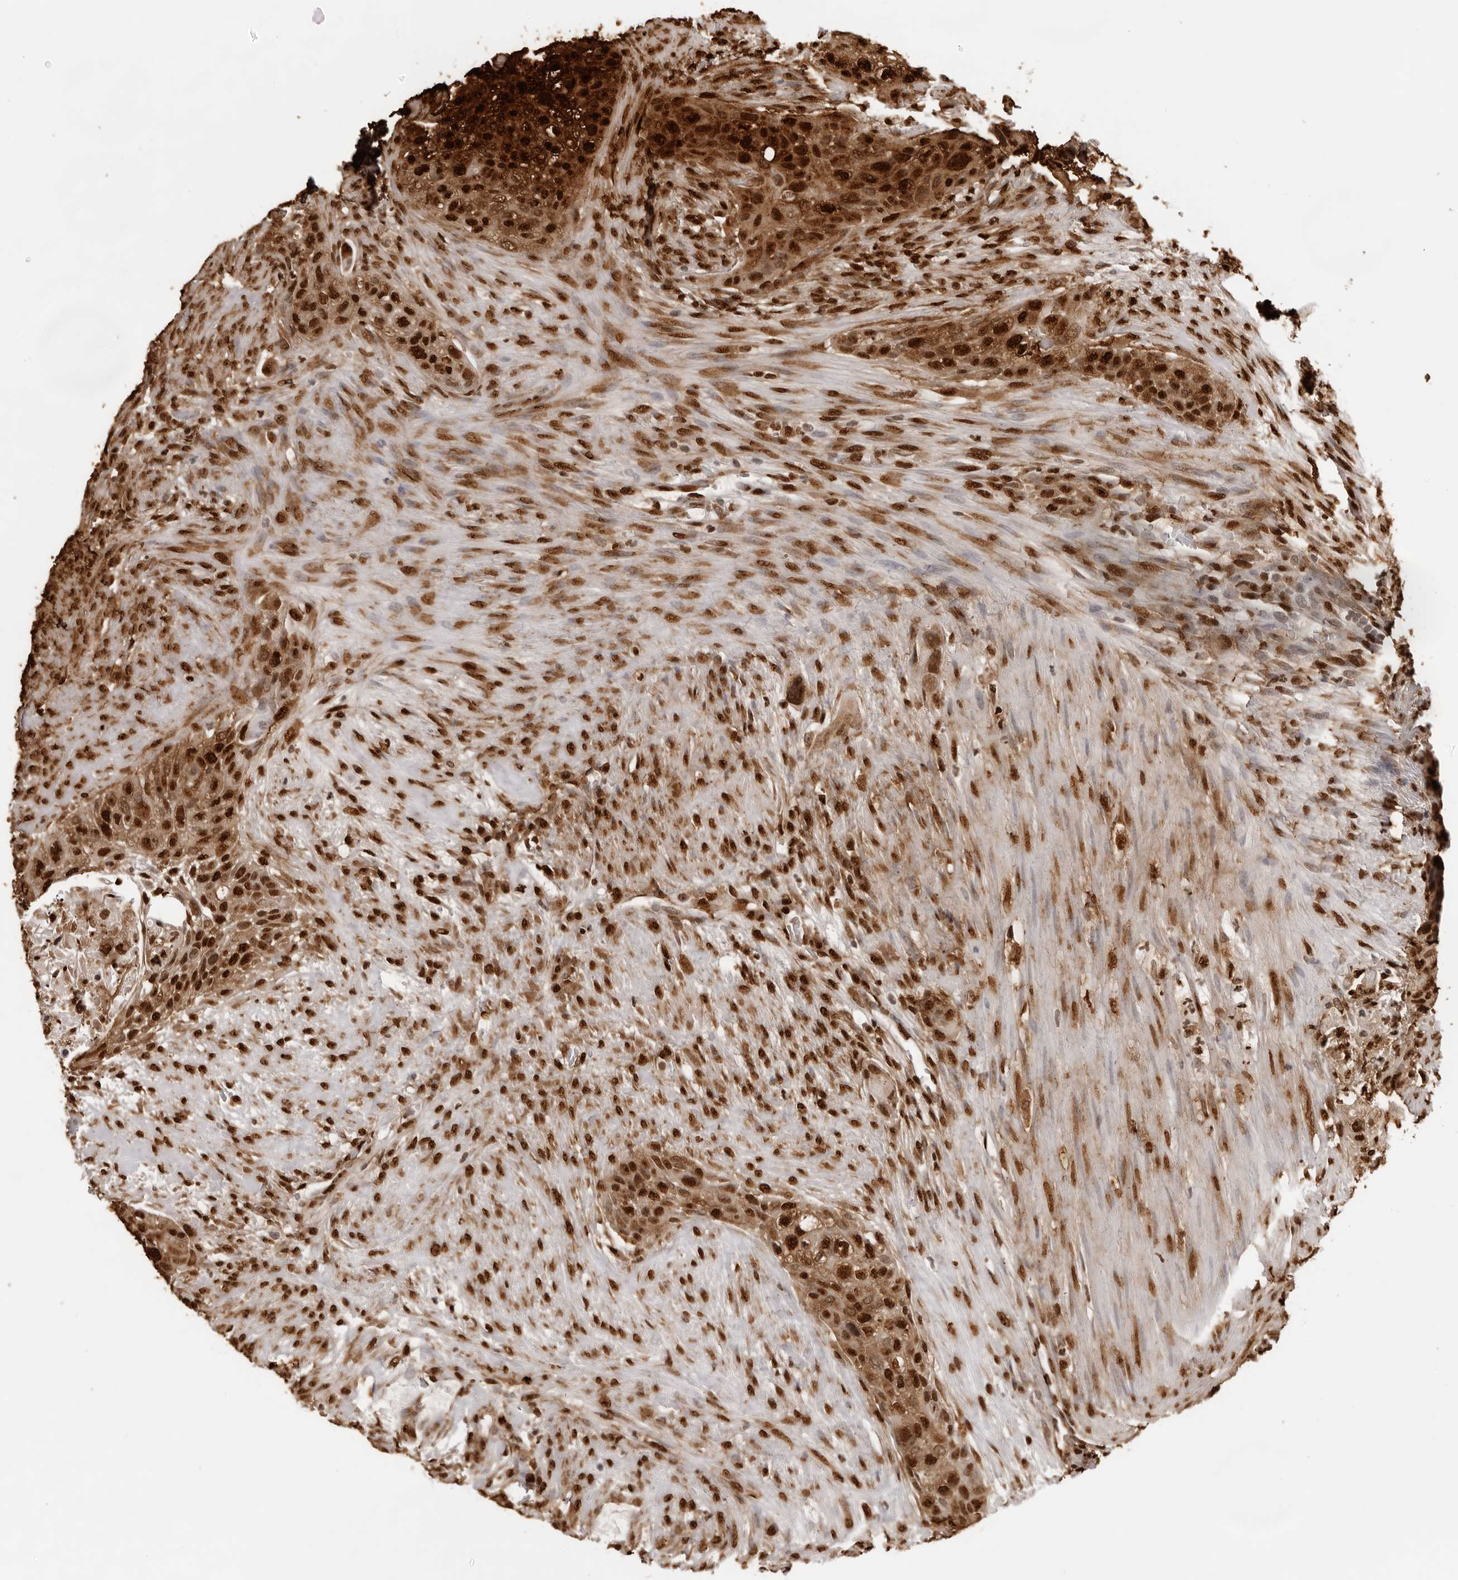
{"staining": {"intensity": "strong", "quantity": ">75%", "location": "cytoplasmic/membranous,nuclear"}, "tissue": "urothelial cancer", "cell_type": "Tumor cells", "image_type": "cancer", "snomed": [{"axis": "morphology", "description": "Urothelial carcinoma, High grade"}, {"axis": "topography", "description": "Urinary bladder"}], "caption": "There is high levels of strong cytoplasmic/membranous and nuclear expression in tumor cells of urothelial carcinoma (high-grade), as demonstrated by immunohistochemical staining (brown color).", "gene": "ZFP91", "patient": {"sex": "male", "age": 35}}